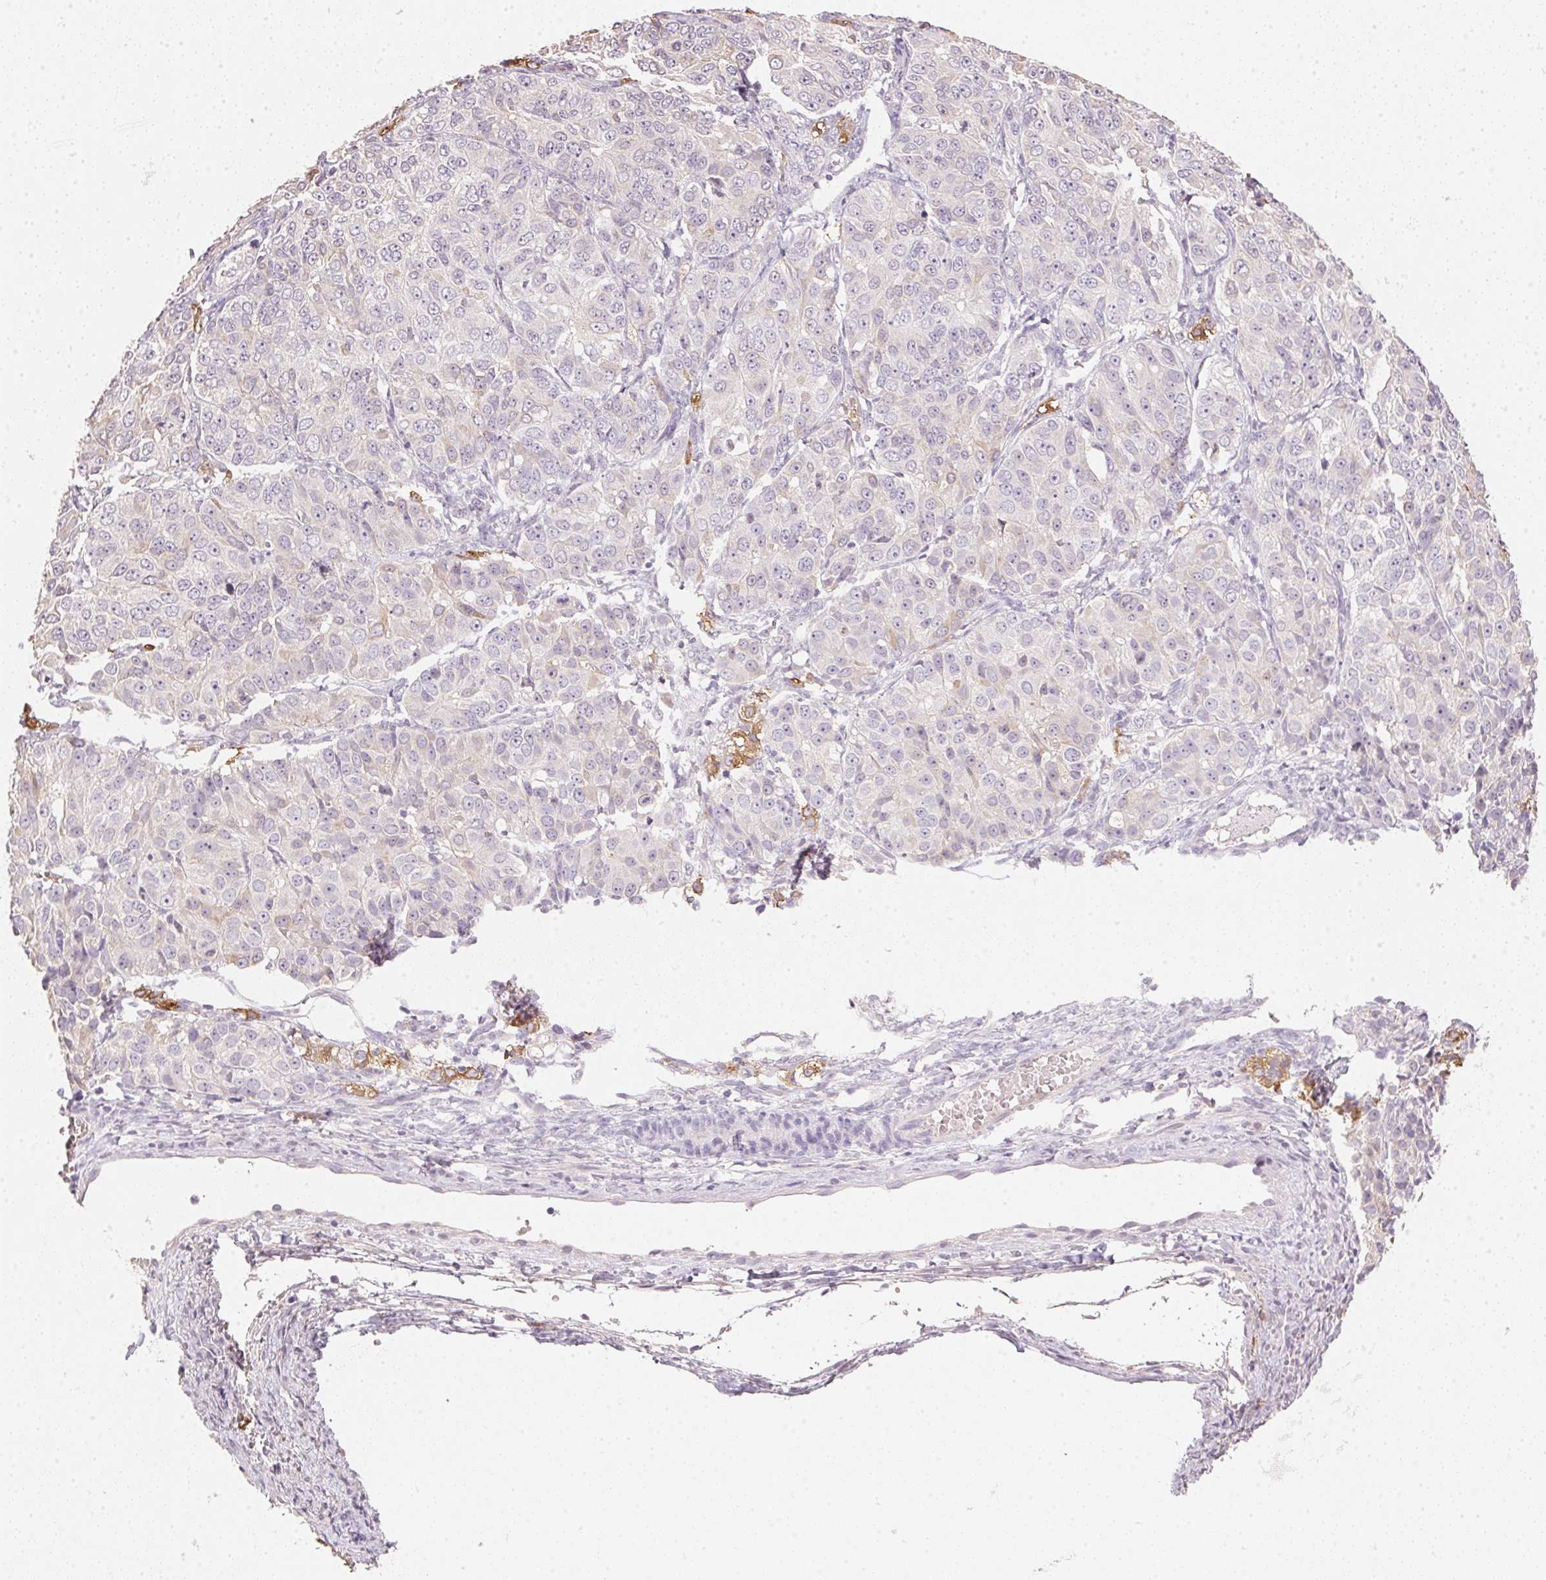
{"staining": {"intensity": "negative", "quantity": "none", "location": "none"}, "tissue": "ovarian cancer", "cell_type": "Tumor cells", "image_type": "cancer", "snomed": [{"axis": "morphology", "description": "Carcinoma, endometroid"}, {"axis": "topography", "description": "Ovary"}], "caption": "High magnification brightfield microscopy of ovarian cancer stained with DAB (brown) and counterstained with hematoxylin (blue): tumor cells show no significant expression.", "gene": "DHCR24", "patient": {"sex": "female", "age": 51}}